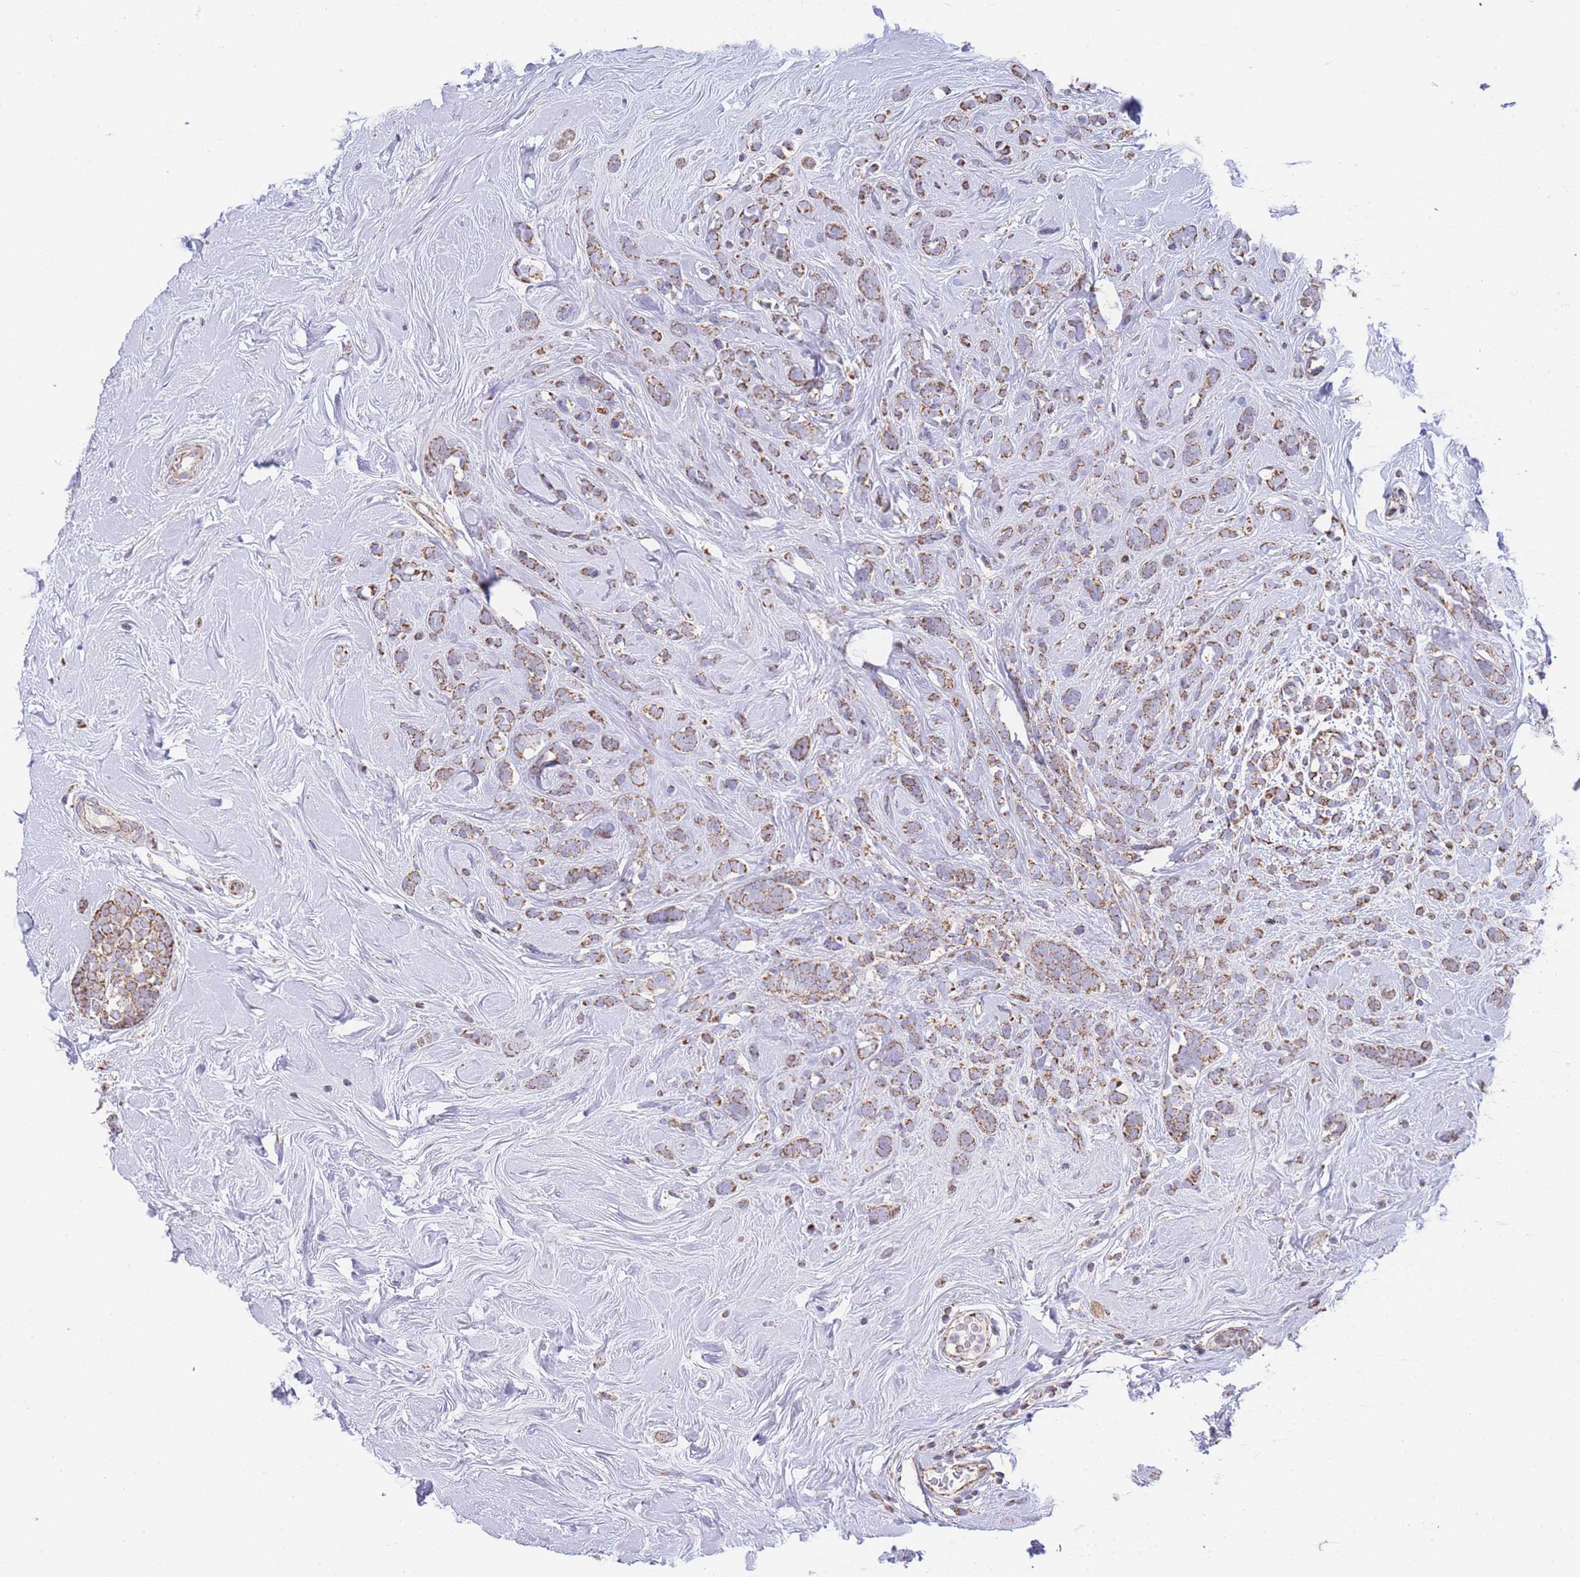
{"staining": {"intensity": "moderate", "quantity": ">75%", "location": "cytoplasmic/membranous"}, "tissue": "breast cancer", "cell_type": "Tumor cells", "image_type": "cancer", "snomed": [{"axis": "morphology", "description": "Lobular carcinoma"}, {"axis": "topography", "description": "Breast"}], "caption": "Lobular carcinoma (breast) was stained to show a protein in brown. There is medium levels of moderate cytoplasmic/membranous staining in about >75% of tumor cells.", "gene": "GSTM1", "patient": {"sex": "female", "age": 58}}